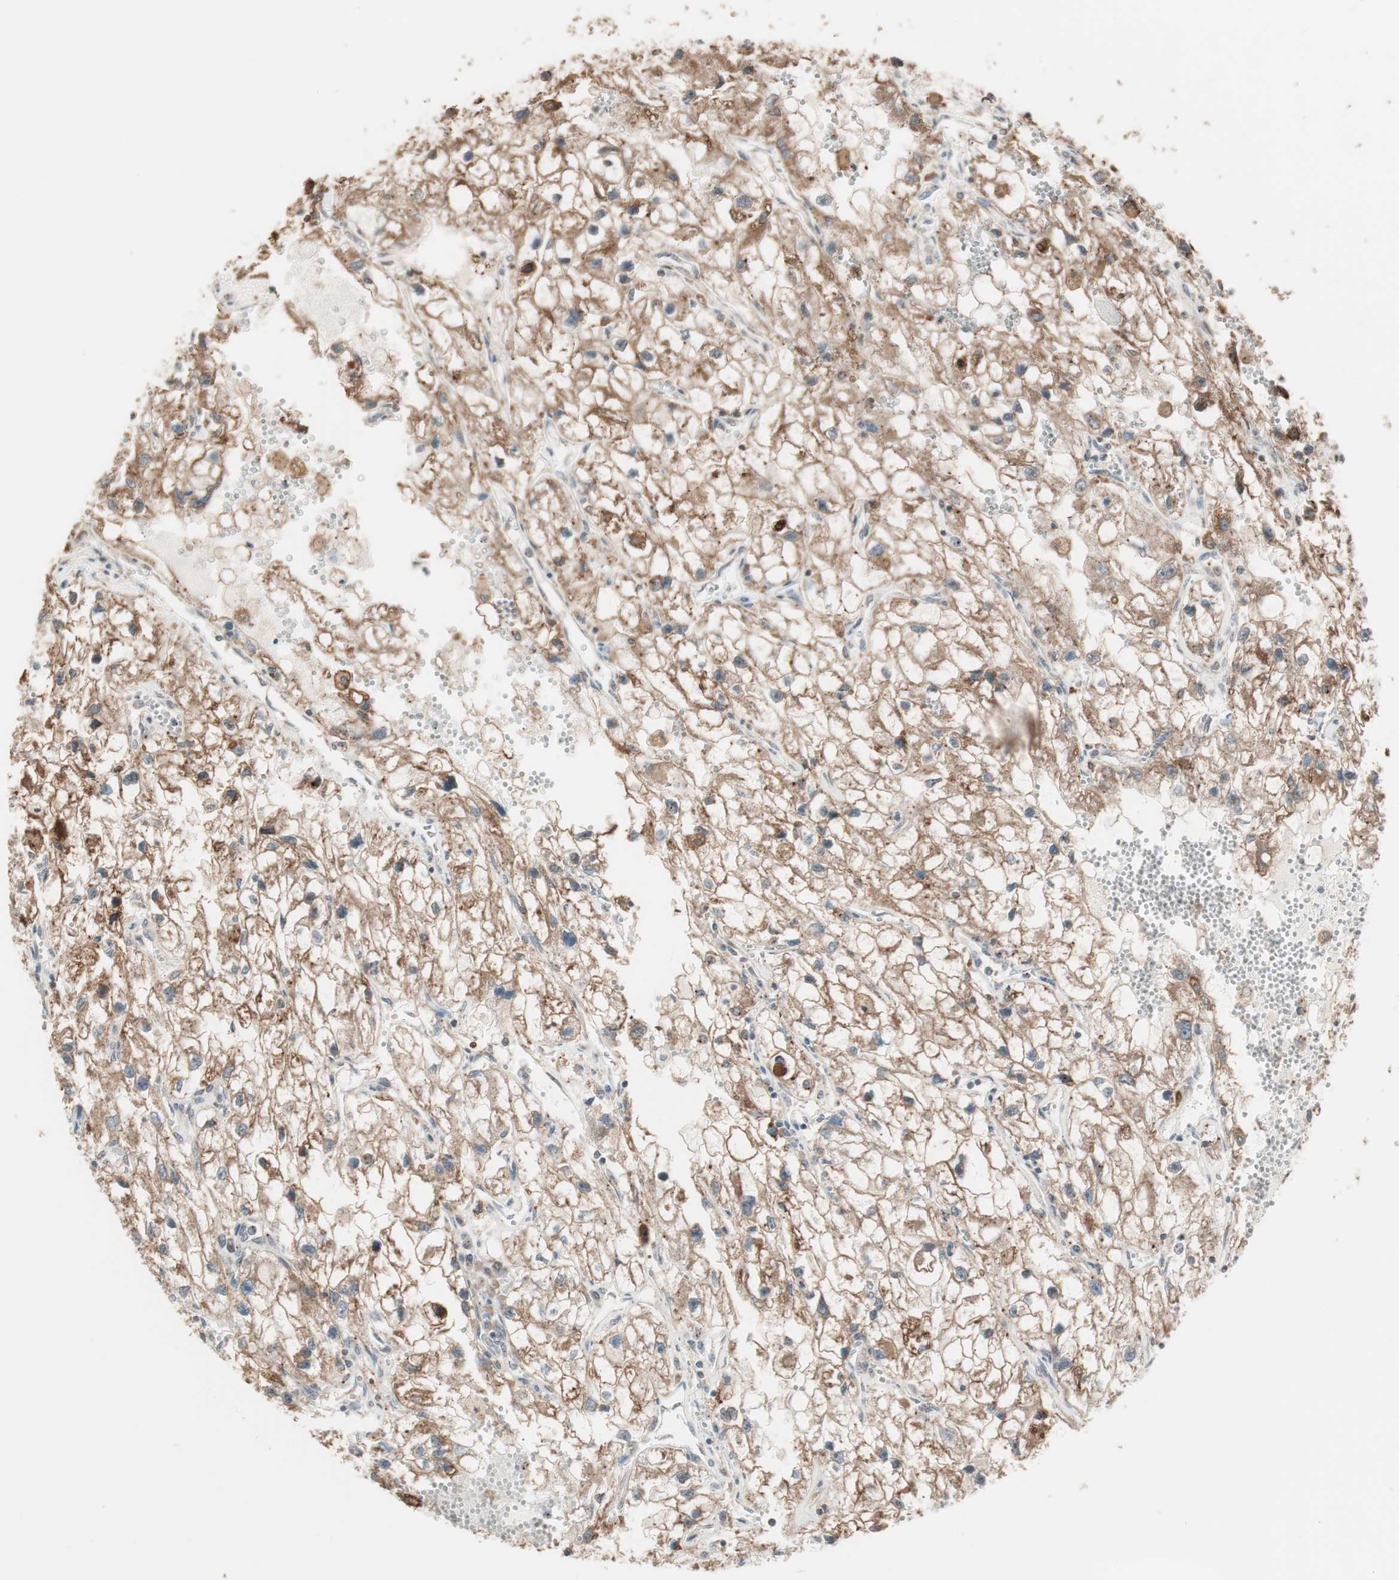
{"staining": {"intensity": "moderate", "quantity": ">75%", "location": "cytoplasmic/membranous"}, "tissue": "renal cancer", "cell_type": "Tumor cells", "image_type": "cancer", "snomed": [{"axis": "morphology", "description": "Adenocarcinoma, NOS"}, {"axis": "topography", "description": "Kidney"}], "caption": "Immunohistochemistry (IHC) photomicrograph of human renal adenocarcinoma stained for a protein (brown), which displays medium levels of moderate cytoplasmic/membranous expression in approximately >75% of tumor cells.", "gene": "FBXO5", "patient": {"sex": "female", "age": 70}}